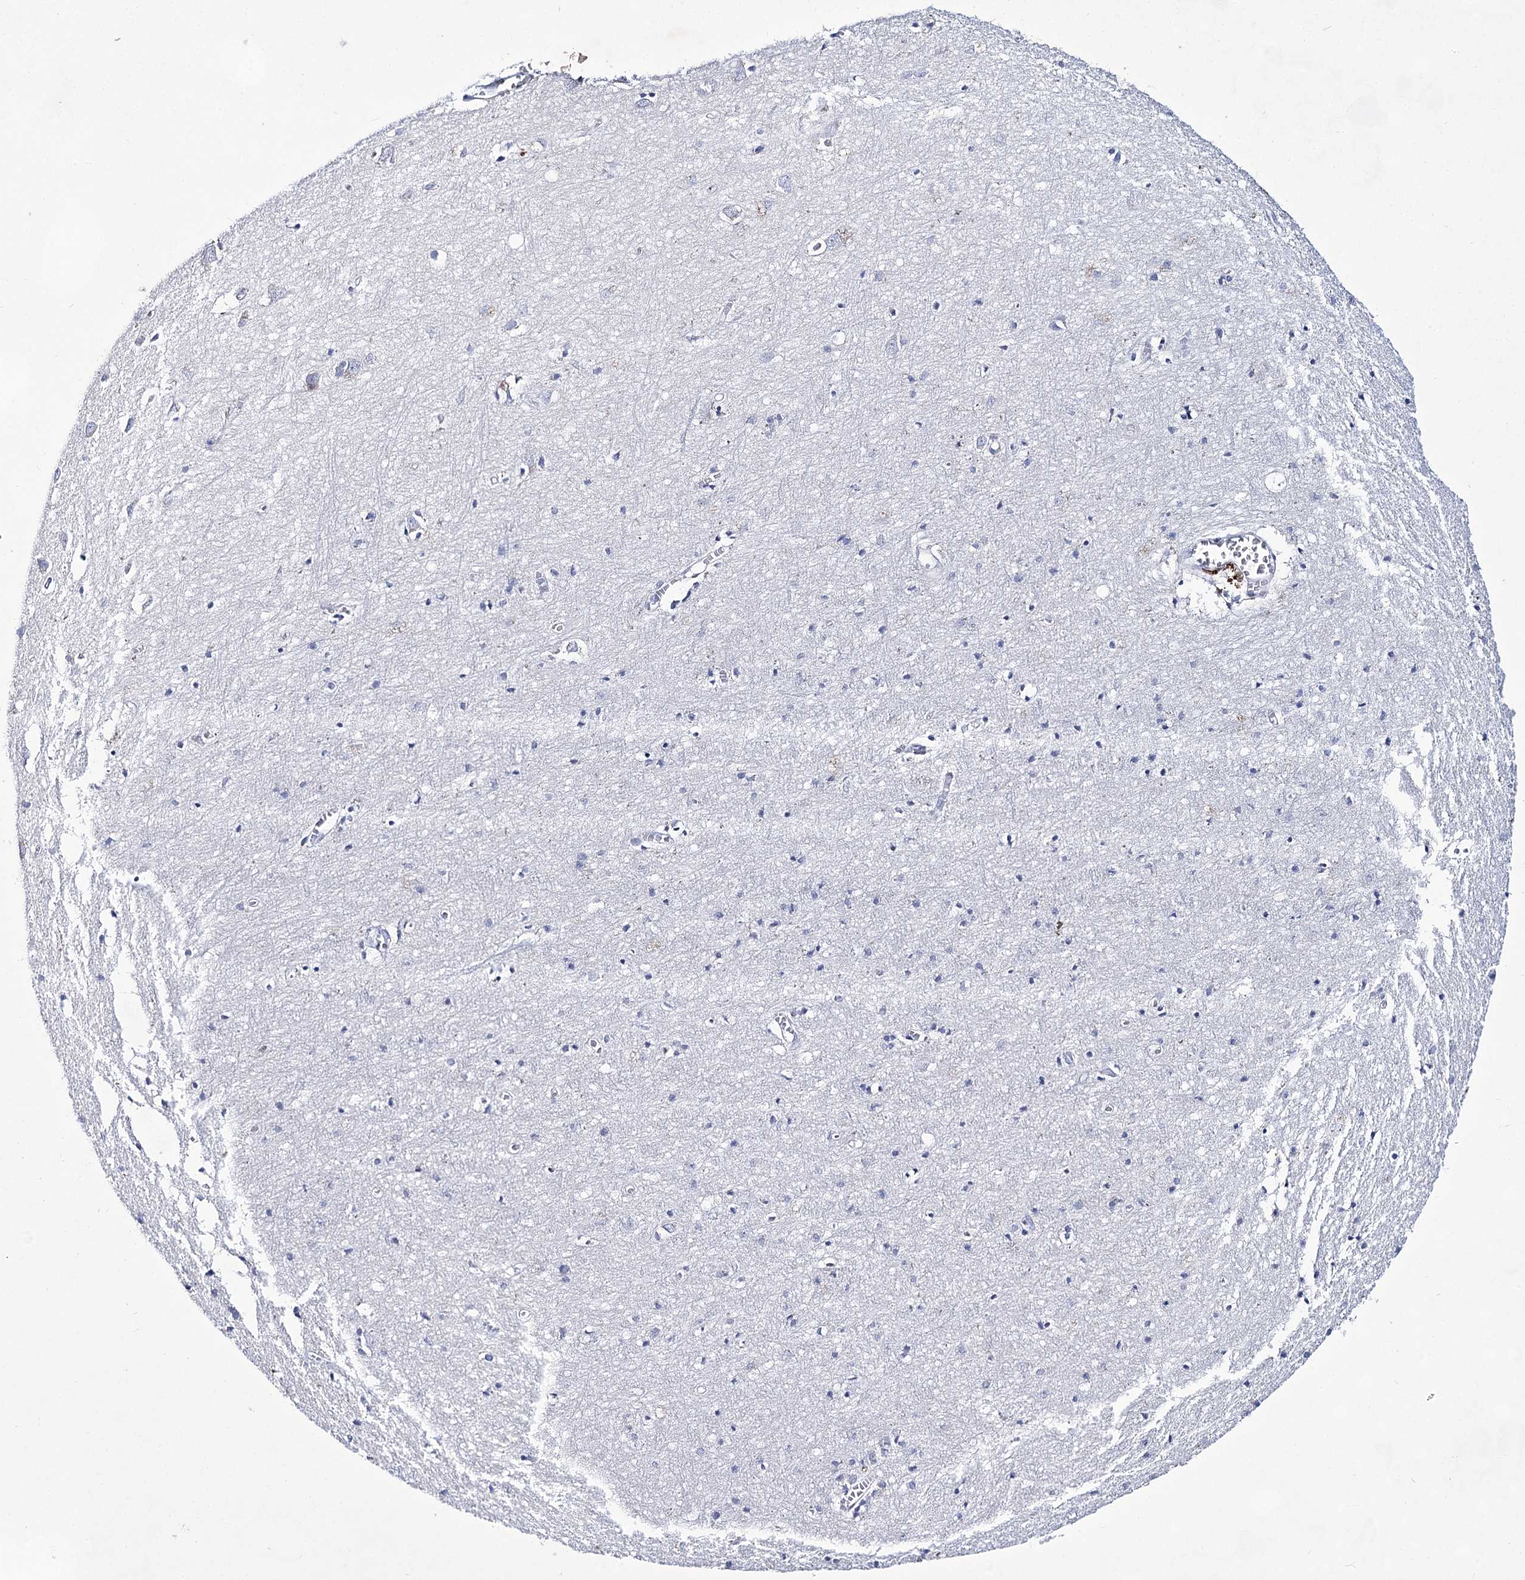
{"staining": {"intensity": "negative", "quantity": "none", "location": "none"}, "tissue": "cerebral cortex", "cell_type": "Endothelial cells", "image_type": "normal", "snomed": [{"axis": "morphology", "description": "Normal tissue, NOS"}, {"axis": "topography", "description": "Cerebral cortex"}], "caption": "The histopathology image exhibits no significant positivity in endothelial cells of cerebral cortex.", "gene": "UGDH", "patient": {"sex": "female", "age": 64}}